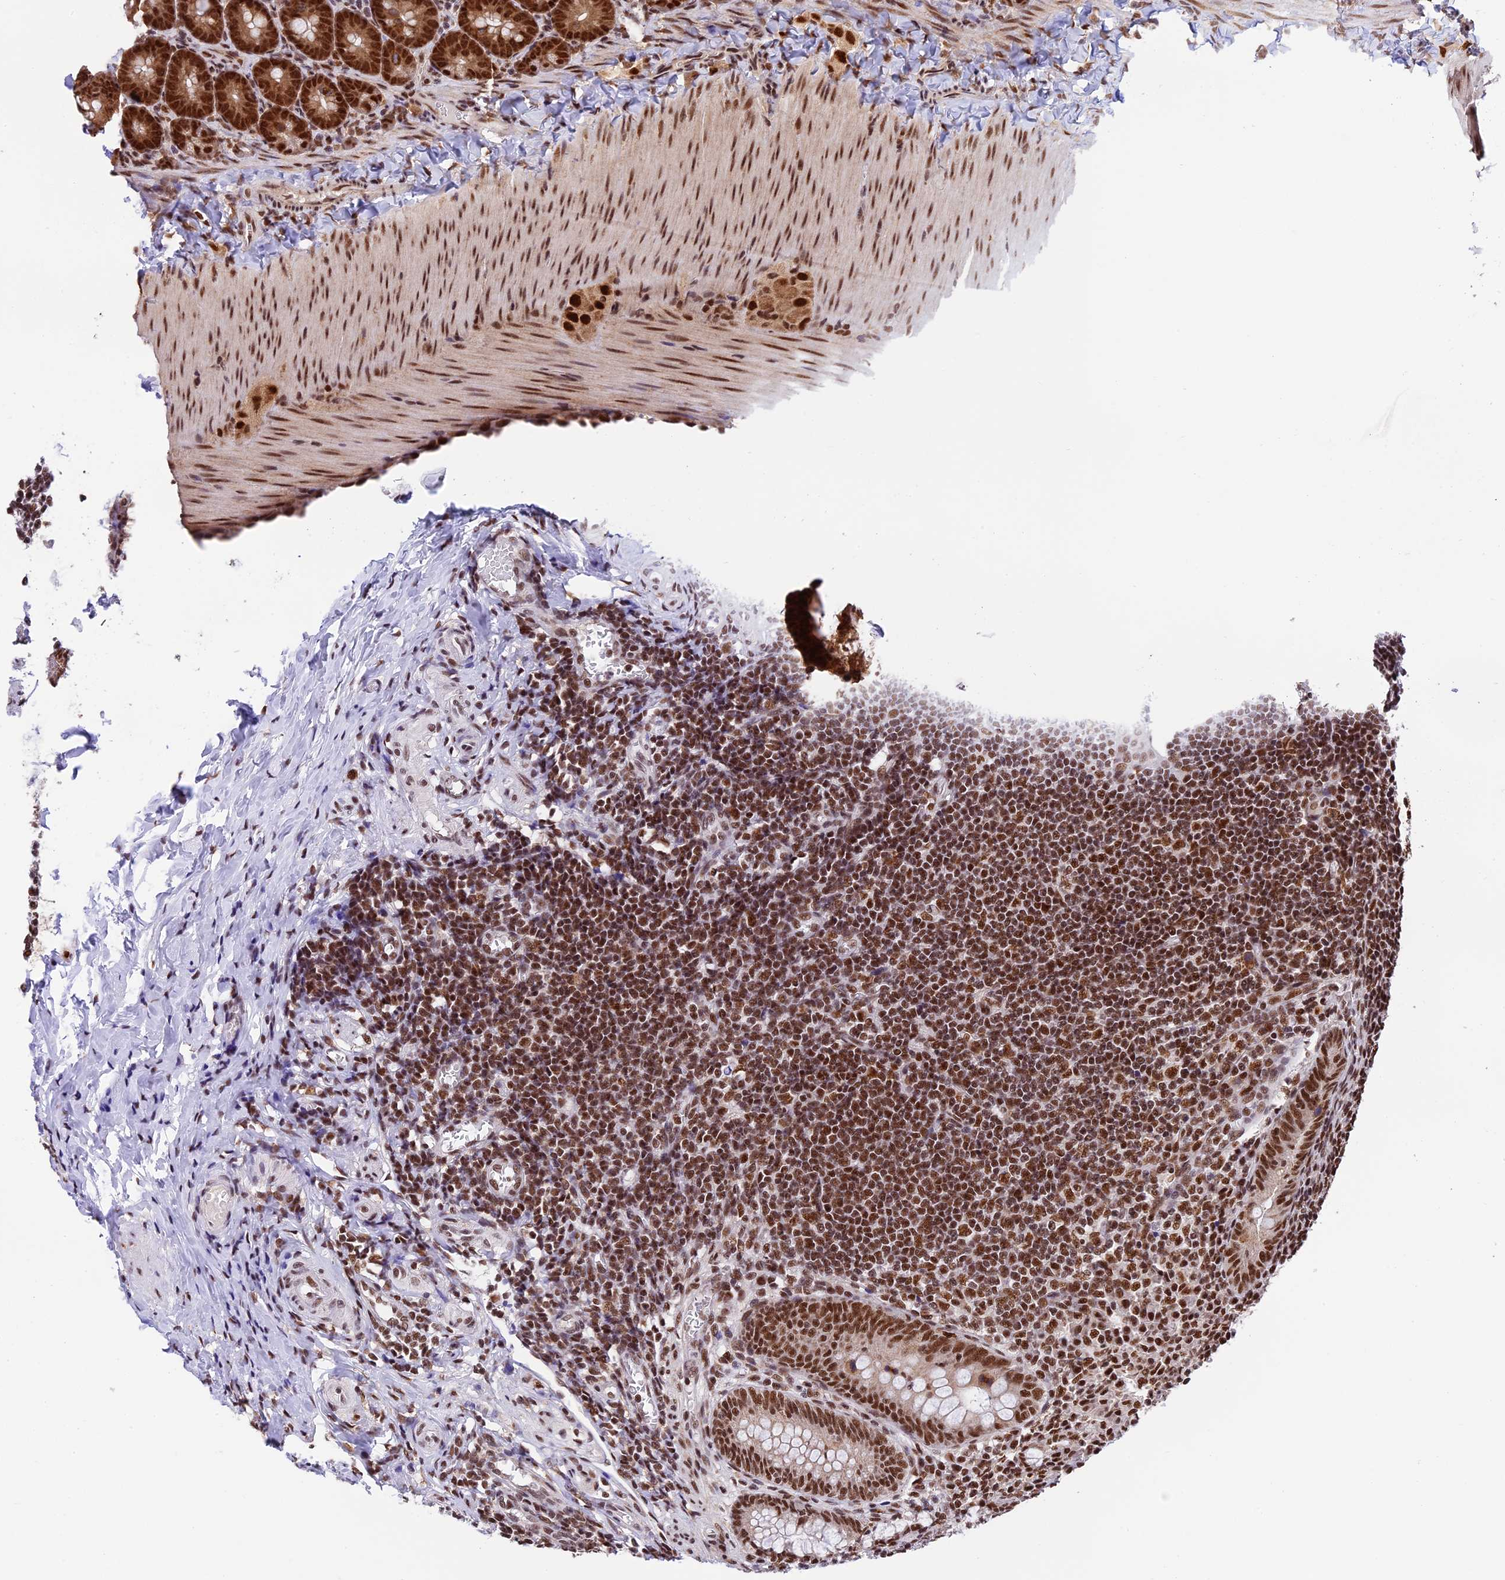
{"staining": {"intensity": "moderate", "quantity": ">75%", "location": "nuclear"}, "tissue": "appendix", "cell_type": "Glandular cells", "image_type": "normal", "snomed": [{"axis": "morphology", "description": "Normal tissue, NOS"}, {"axis": "topography", "description": "Appendix"}], "caption": "Immunohistochemistry (DAB (3,3'-diaminobenzidine)) staining of unremarkable human appendix displays moderate nuclear protein expression in approximately >75% of glandular cells. (brown staining indicates protein expression, while blue staining denotes nuclei).", "gene": "RAMACL", "patient": {"sex": "female", "age": 33}}